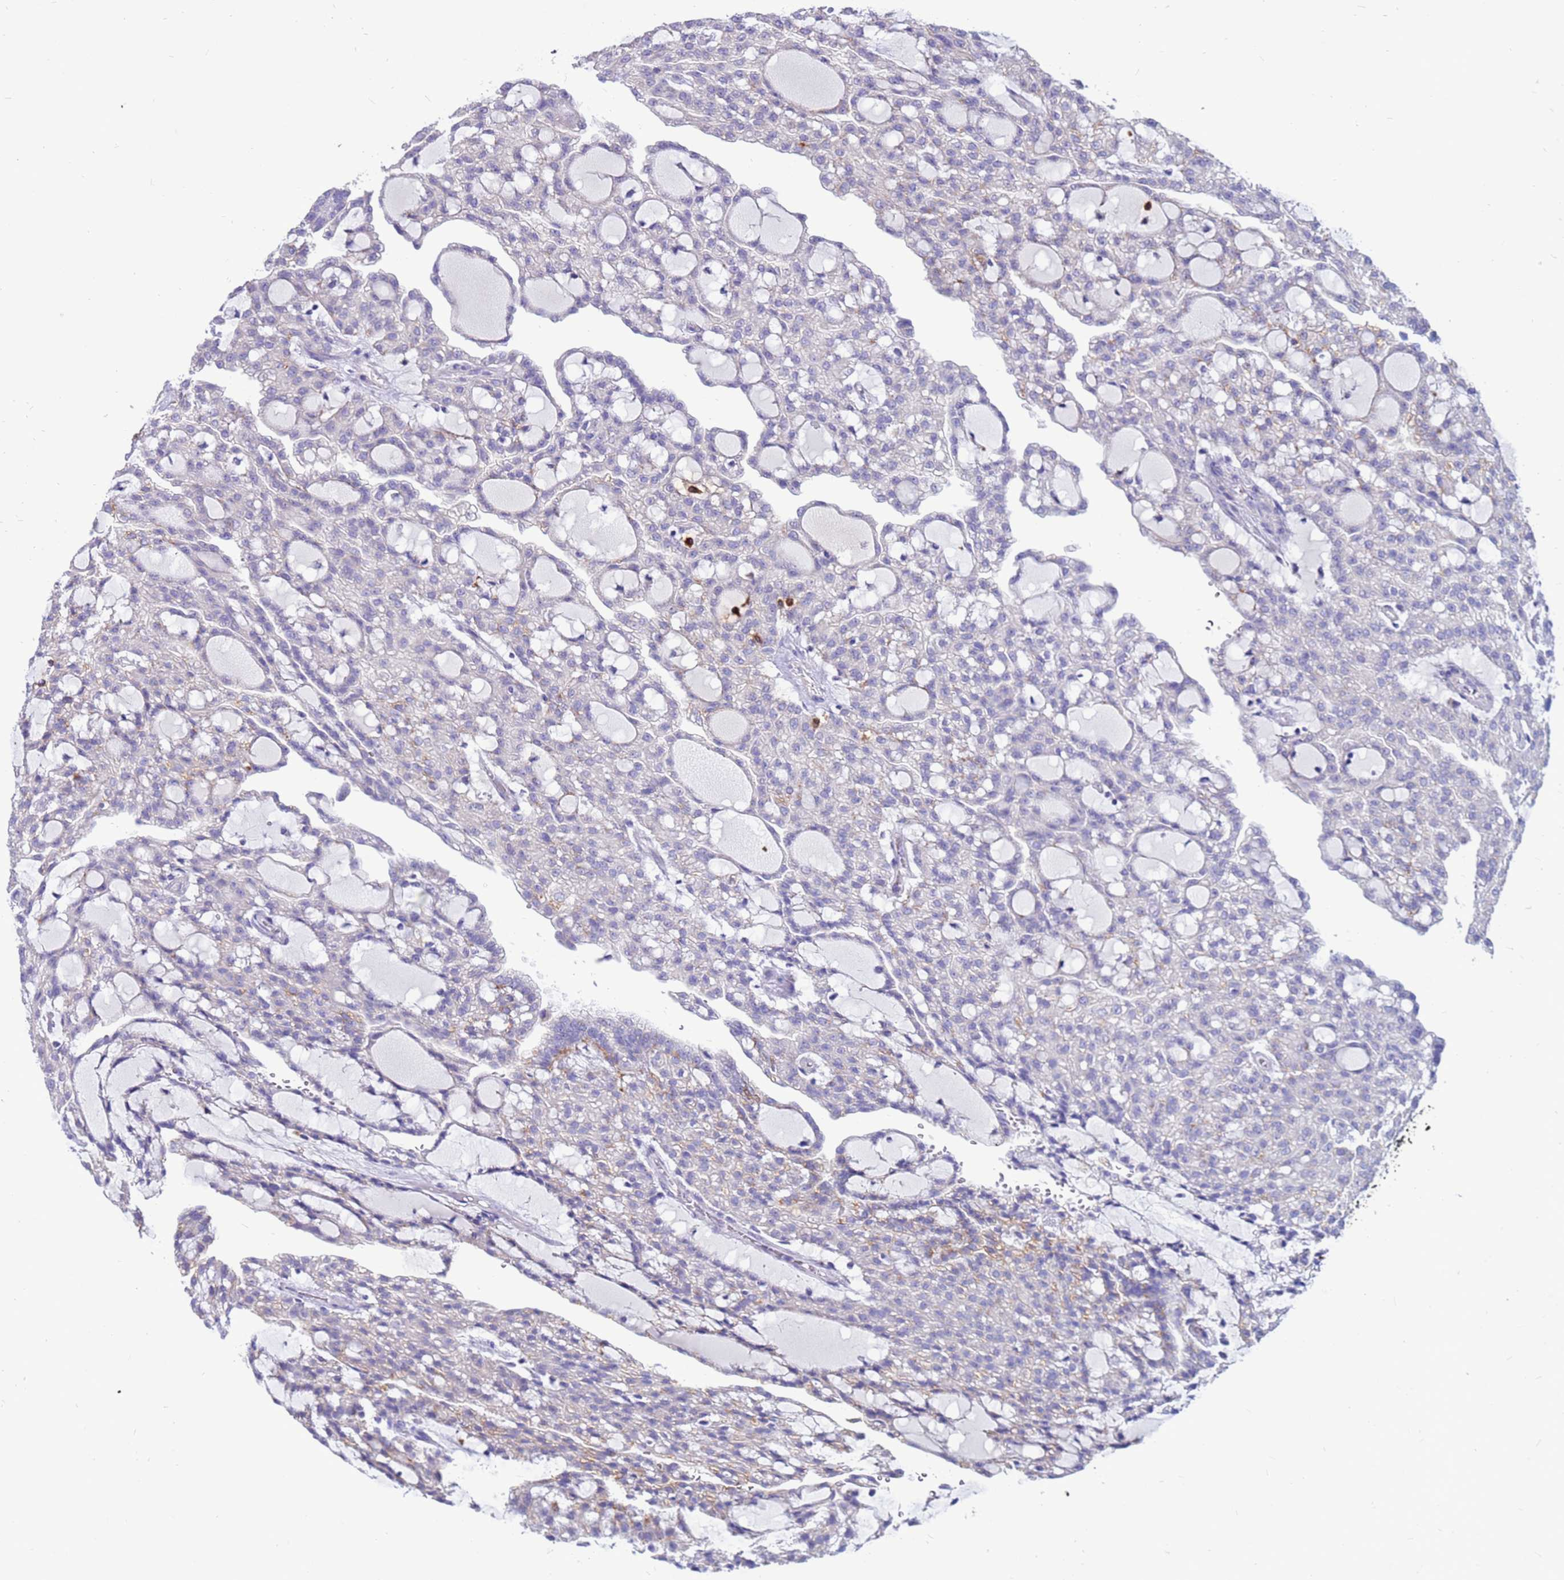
{"staining": {"intensity": "moderate", "quantity": "<25%", "location": "cytoplasmic/membranous"}, "tissue": "renal cancer", "cell_type": "Tumor cells", "image_type": "cancer", "snomed": [{"axis": "morphology", "description": "Adenocarcinoma, NOS"}, {"axis": "topography", "description": "Kidney"}], "caption": "A high-resolution image shows immunohistochemistry (IHC) staining of renal cancer, which demonstrates moderate cytoplasmic/membranous staining in approximately <25% of tumor cells.", "gene": "PDE10A", "patient": {"sex": "male", "age": 63}}